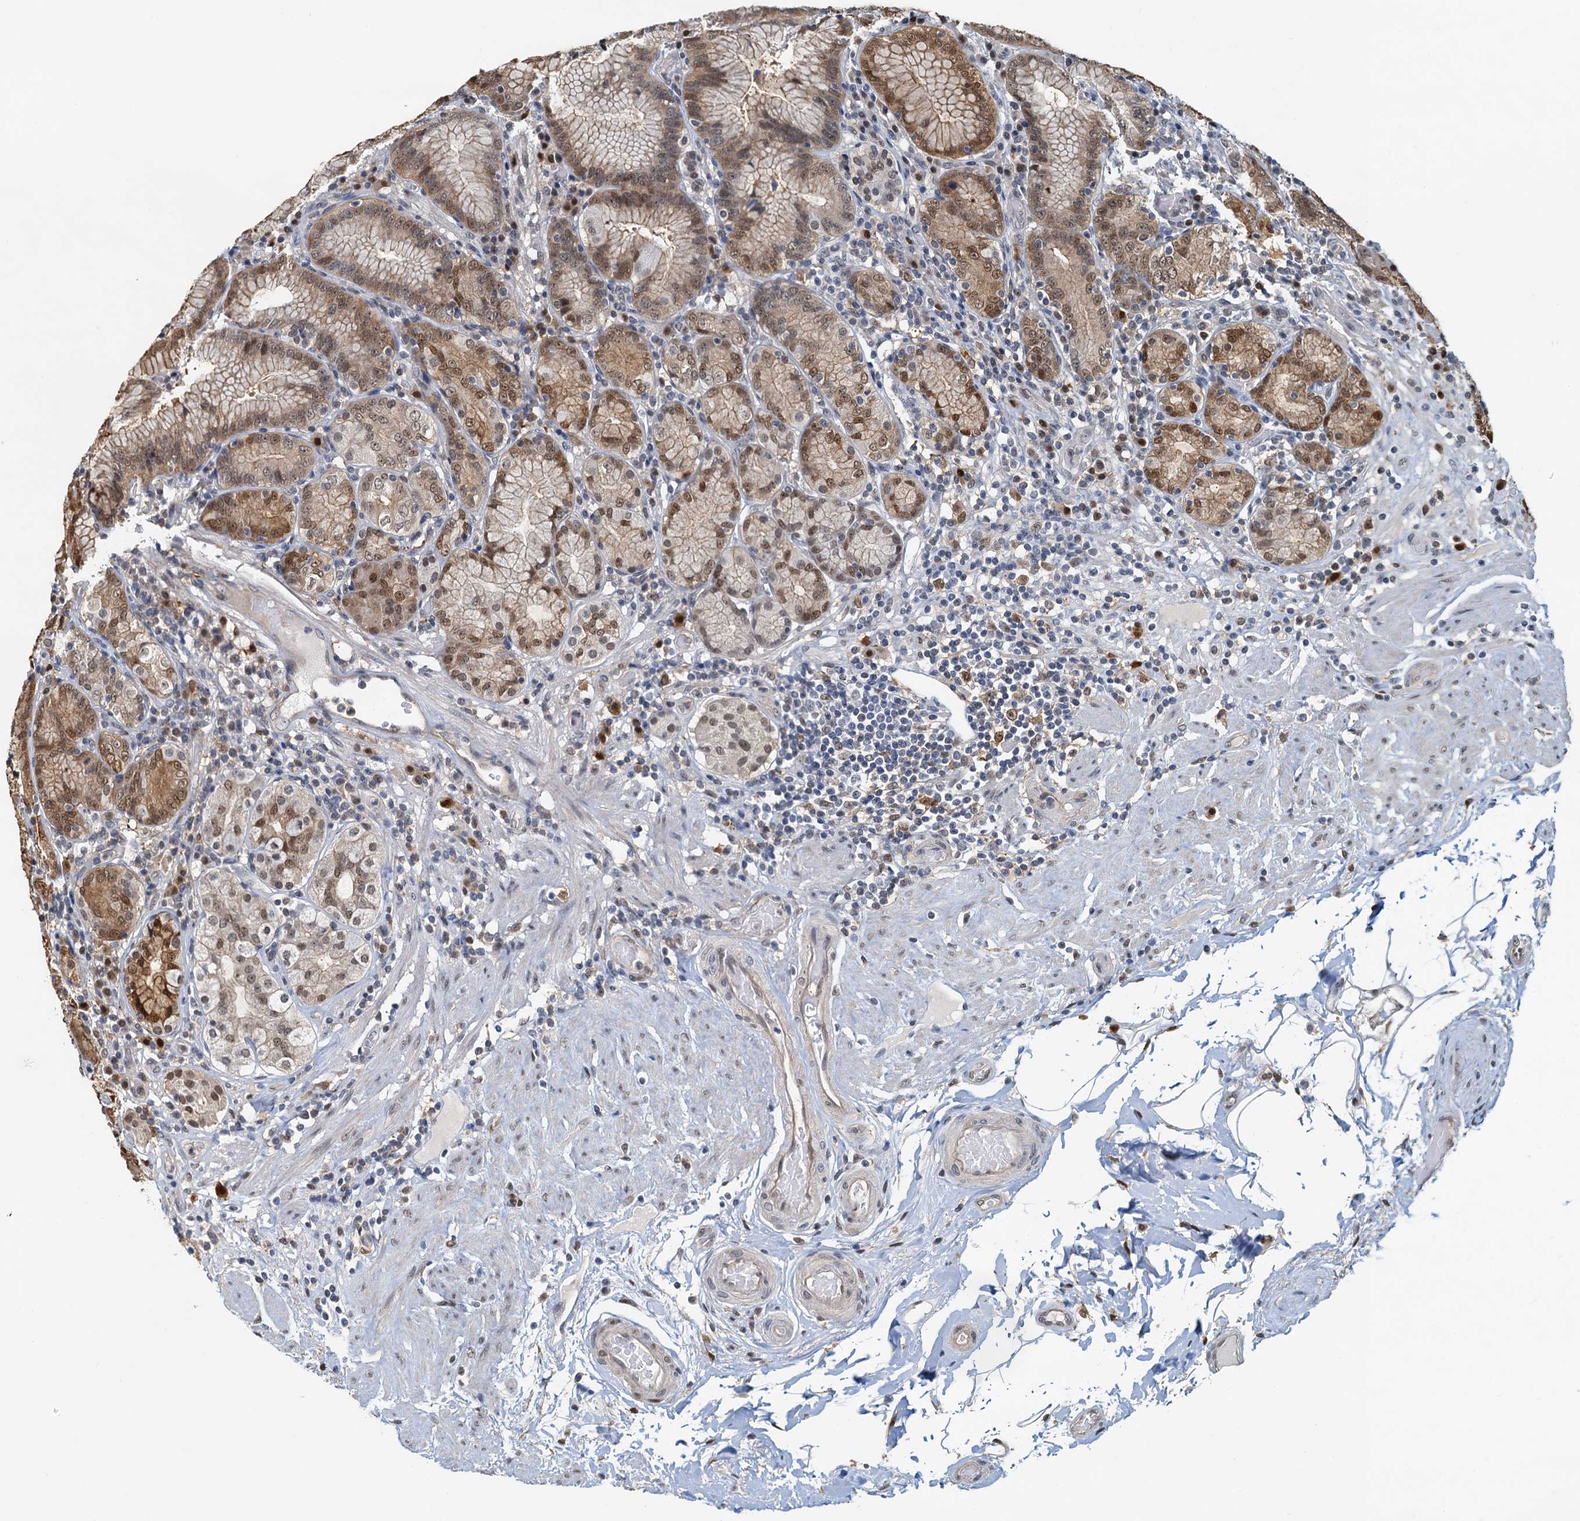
{"staining": {"intensity": "moderate", "quantity": ">75%", "location": "cytoplasmic/membranous,nuclear"}, "tissue": "stomach", "cell_type": "Glandular cells", "image_type": "normal", "snomed": [{"axis": "morphology", "description": "Normal tissue, NOS"}, {"axis": "topography", "description": "Stomach, upper"}, {"axis": "topography", "description": "Stomach, lower"}], "caption": "IHC micrograph of normal stomach stained for a protein (brown), which shows medium levels of moderate cytoplasmic/membranous,nuclear positivity in about >75% of glandular cells.", "gene": "SPINDOC", "patient": {"sex": "female", "age": 76}}